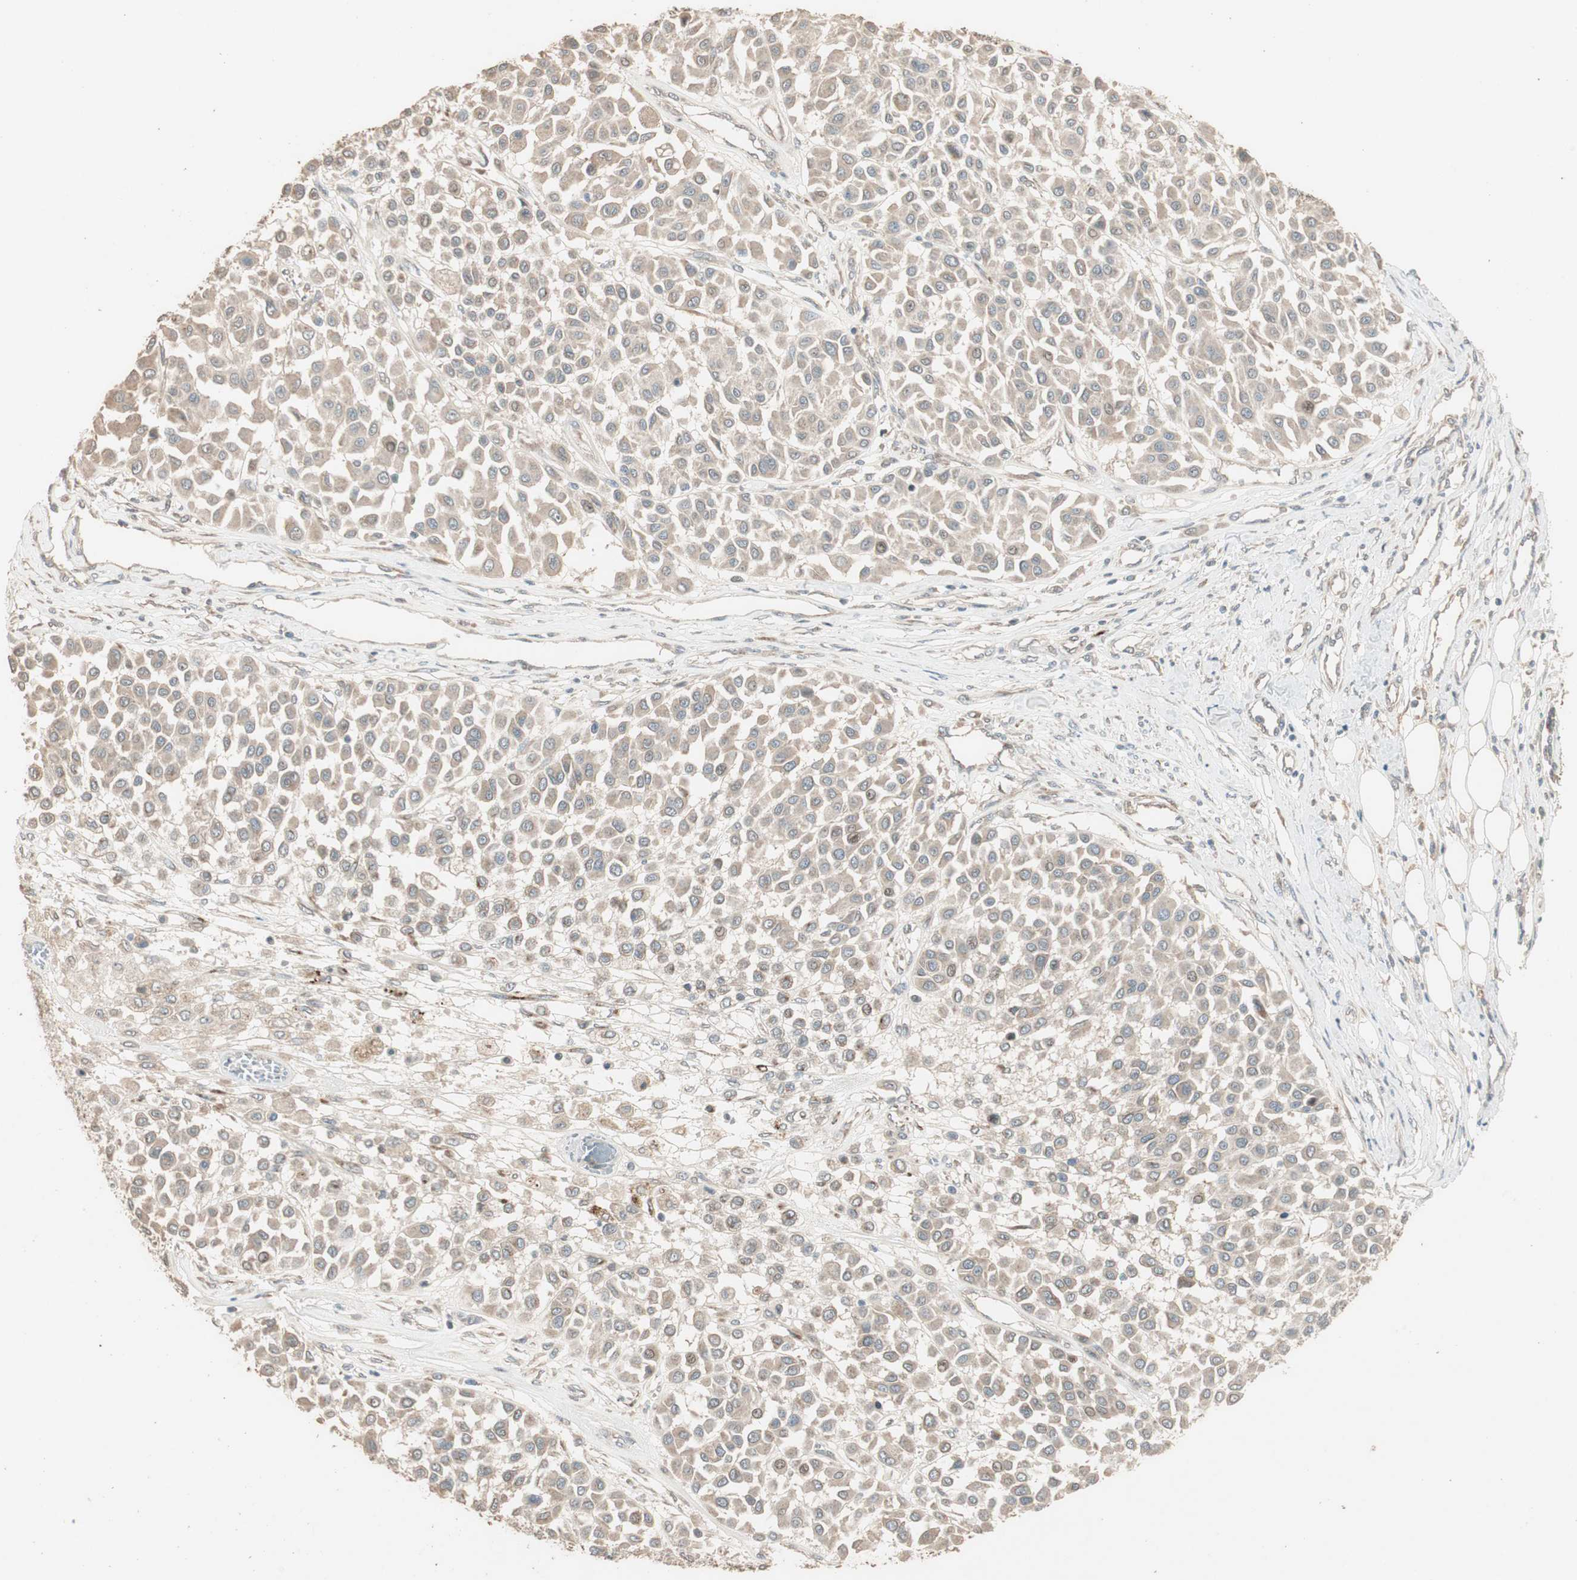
{"staining": {"intensity": "moderate", "quantity": ">75%", "location": "cytoplasmic/membranous"}, "tissue": "melanoma", "cell_type": "Tumor cells", "image_type": "cancer", "snomed": [{"axis": "morphology", "description": "Malignant melanoma, Metastatic site"}, {"axis": "topography", "description": "Soft tissue"}], "caption": "Immunohistochemical staining of human malignant melanoma (metastatic site) demonstrates medium levels of moderate cytoplasmic/membranous protein expression in about >75% of tumor cells.", "gene": "RARRES1", "patient": {"sex": "male", "age": 41}}